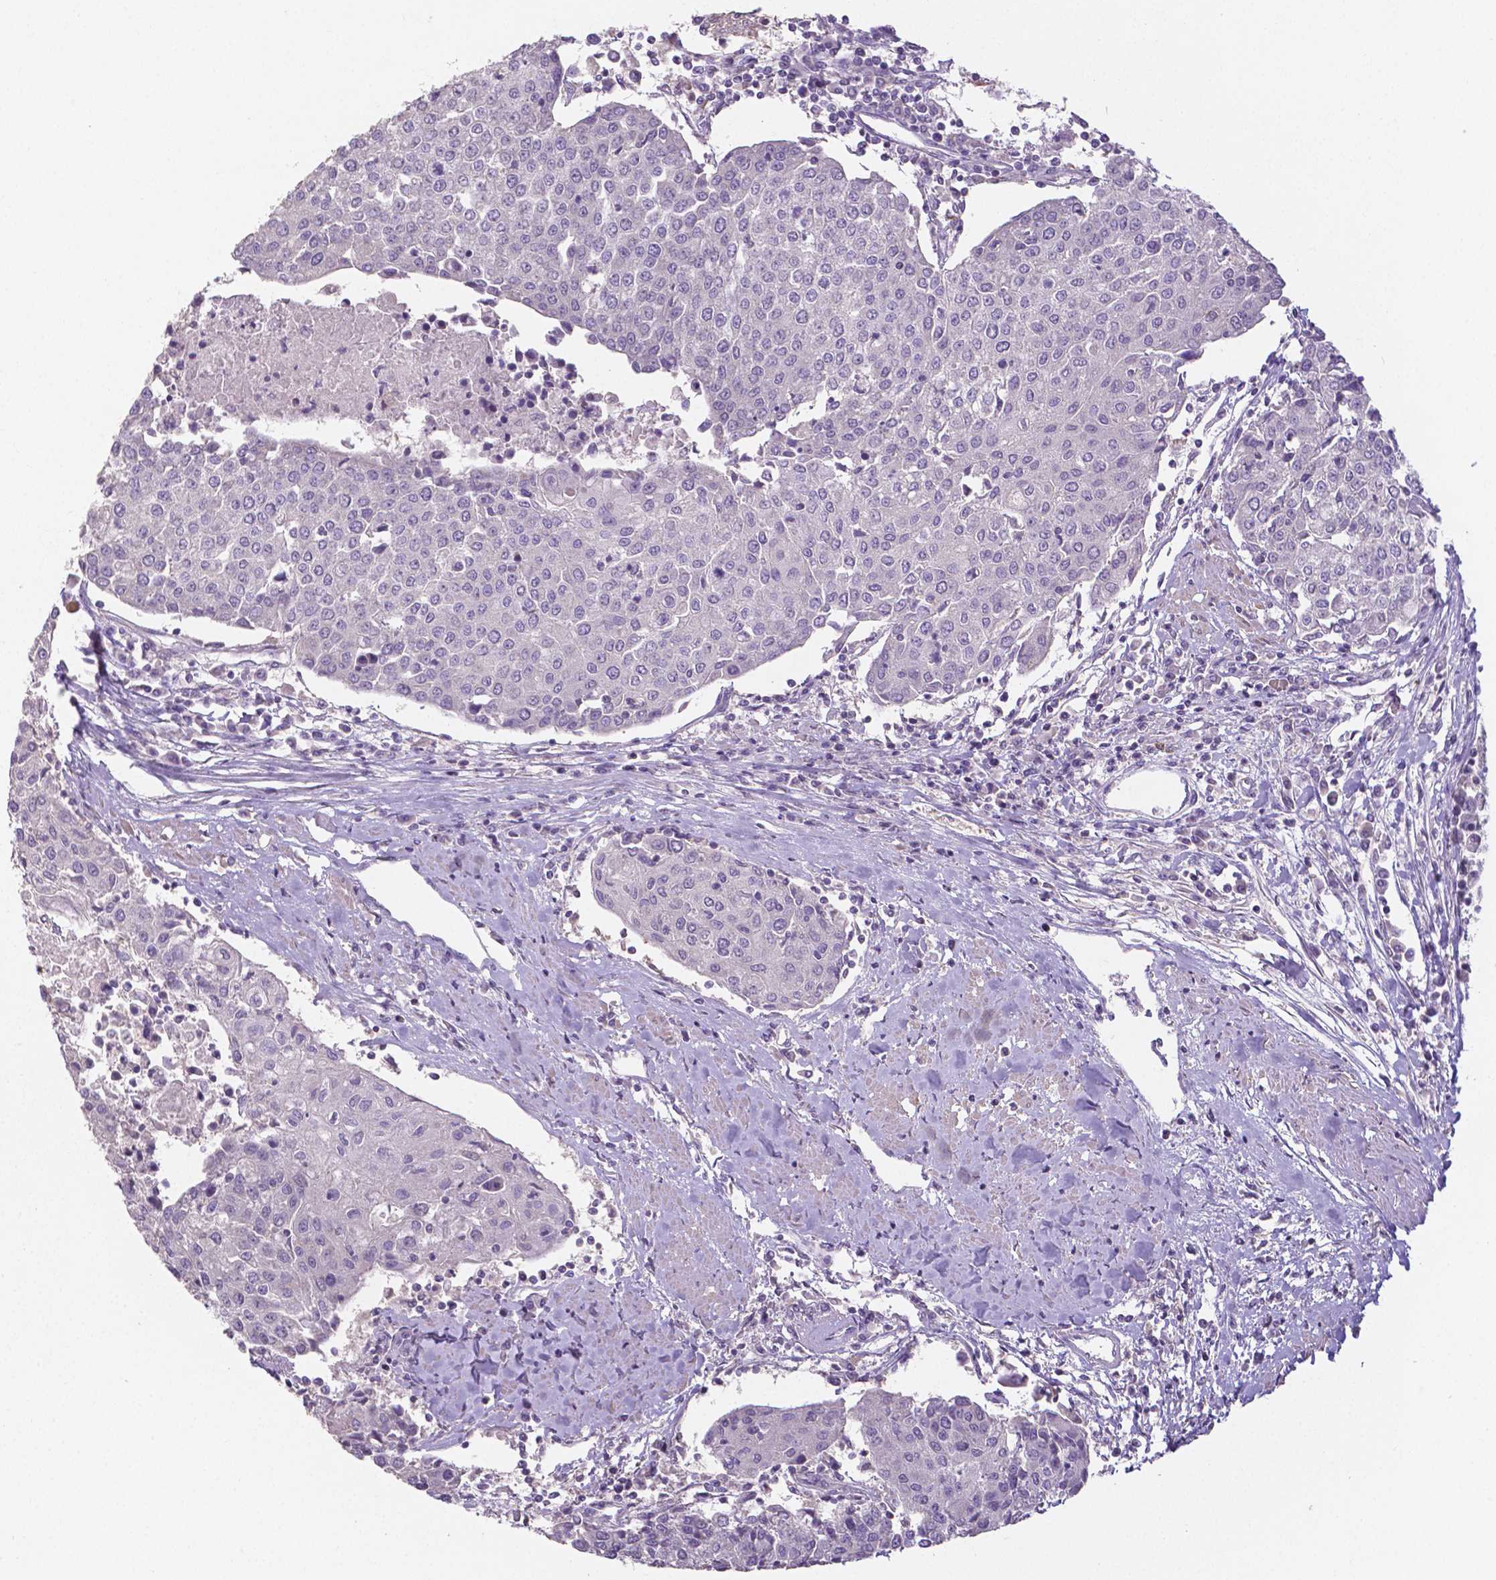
{"staining": {"intensity": "negative", "quantity": "none", "location": "none"}, "tissue": "urothelial cancer", "cell_type": "Tumor cells", "image_type": "cancer", "snomed": [{"axis": "morphology", "description": "Urothelial carcinoma, High grade"}, {"axis": "topography", "description": "Urinary bladder"}], "caption": "Image shows no protein staining in tumor cells of urothelial carcinoma (high-grade) tissue.", "gene": "CRMP1", "patient": {"sex": "female", "age": 85}}